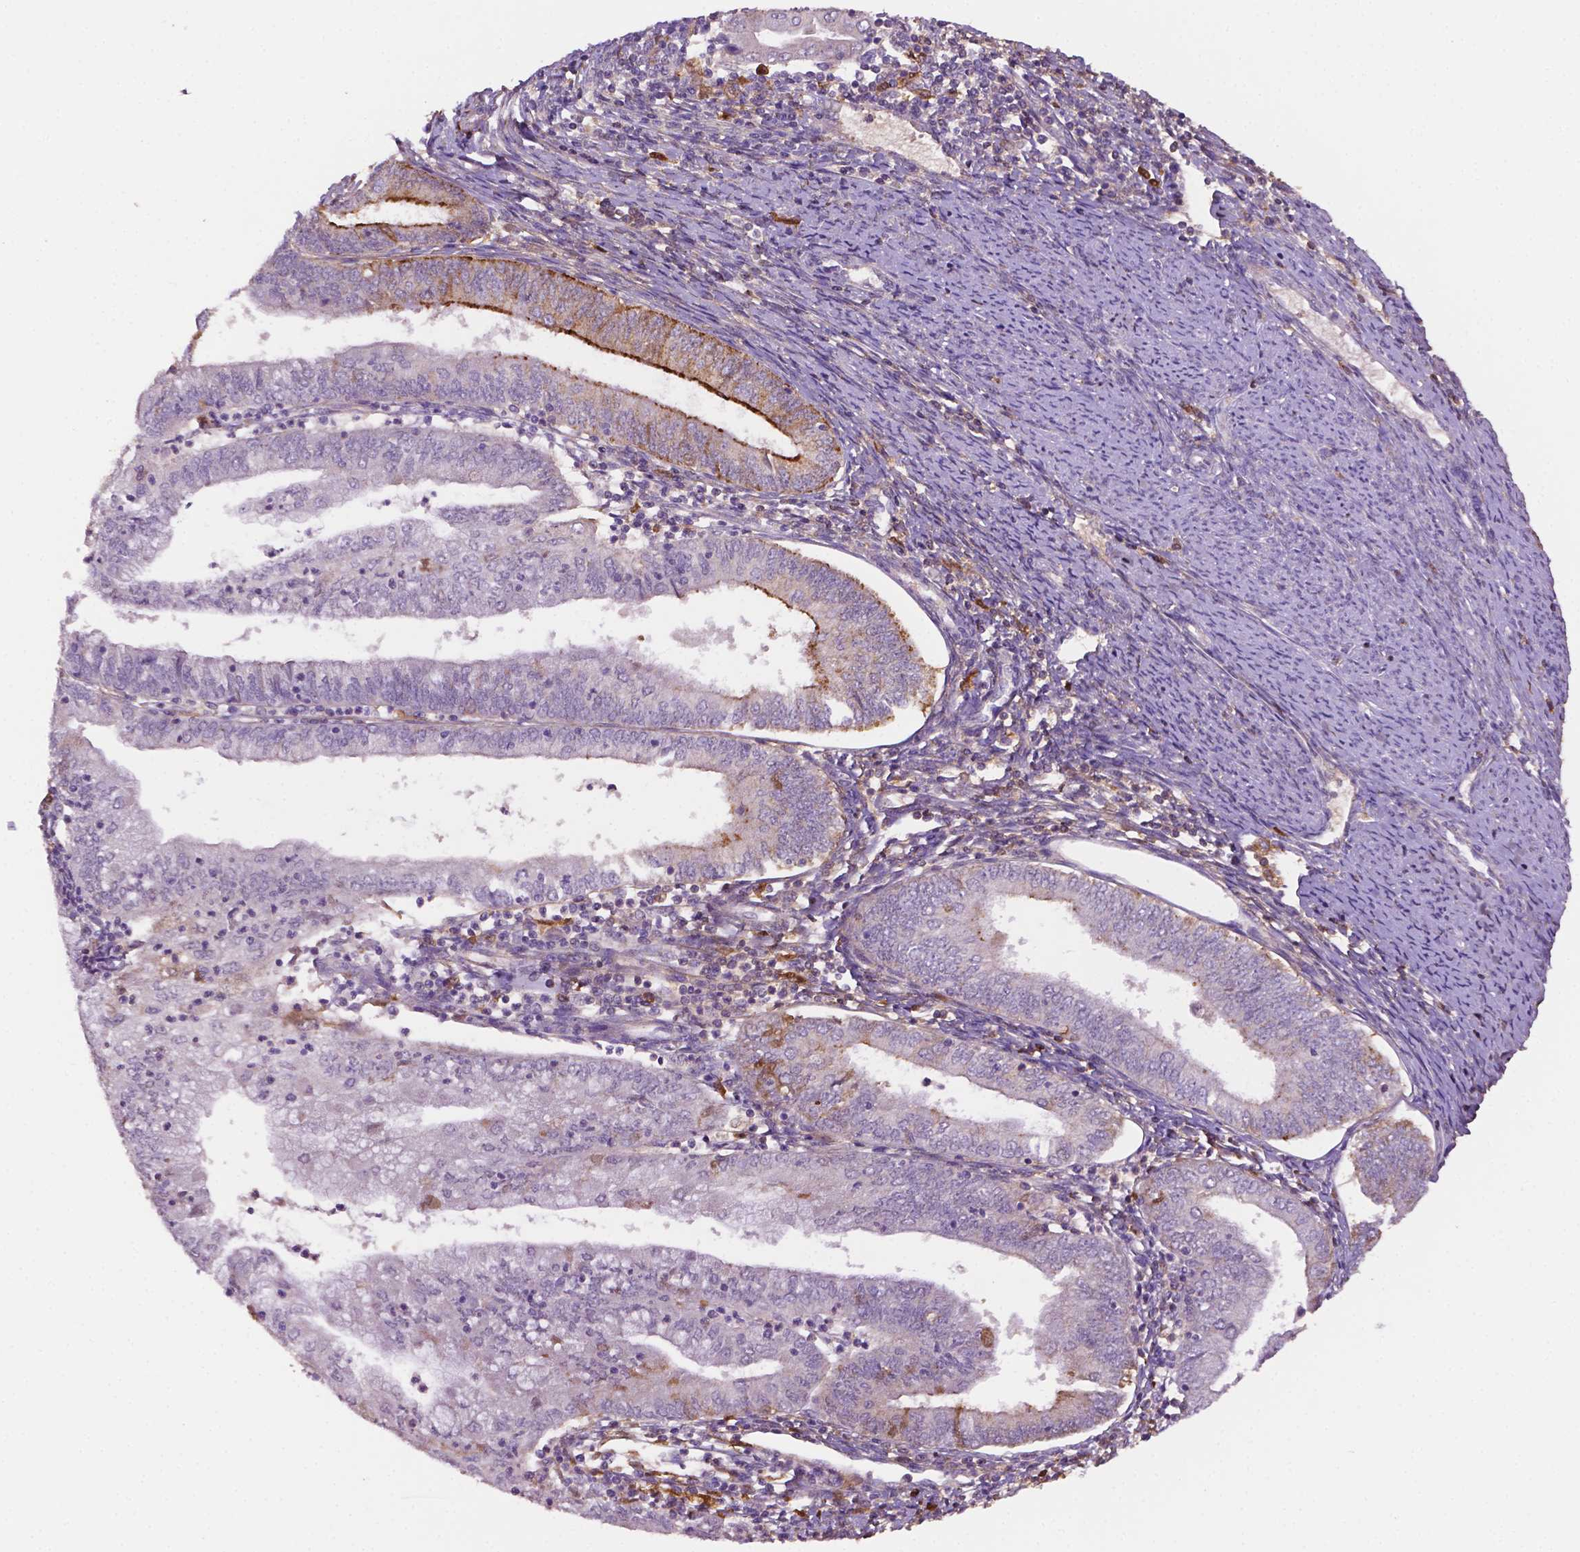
{"staining": {"intensity": "moderate", "quantity": "<25%", "location": "cytoplasmic/membranous"}, "tissue": "endometrial cancer", "cell_type": "Tumor cells", "image_type": "cancer", "snomed": [{"axis": "morphology", "description": "Adenocarcinoma, NOS"}, {"axis": "topography", "description": "Endometrium"}], "caption": "Human endometrial cancer stained with a brown dye reveals moderate cytoplasmic/membranous positive positivity in about <25% of tumor cells.", "gene": "FBLN1", "patient": {"sex": "female", "age": 55}}